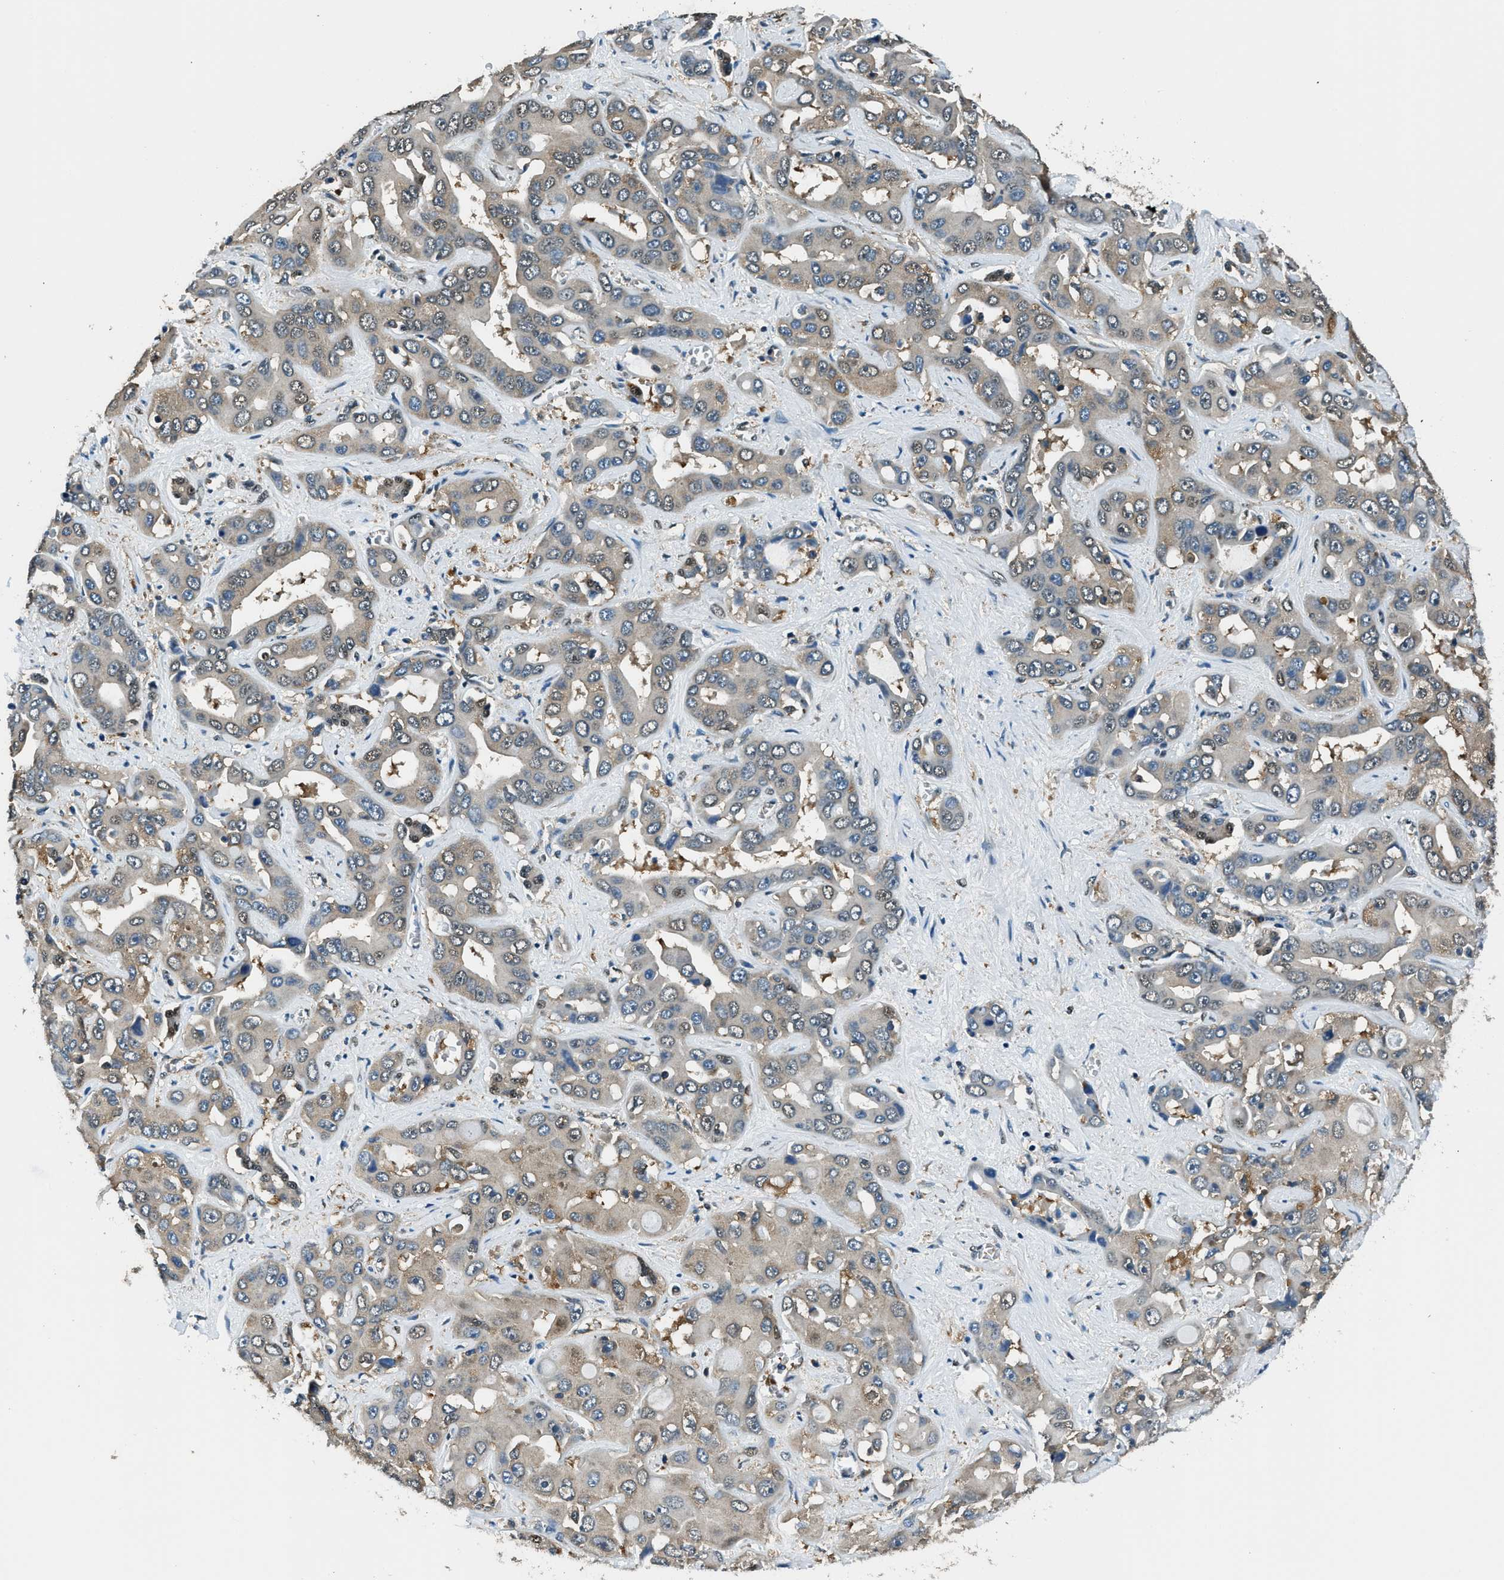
{"staining": {"intensity": "weak", "quantity": "25%-75%", "location": "cytoplasmic/membranous"}, "tissue": "liver cancer", "cell_type": "Tumor cells", "image_type": "cancer", "snomed": [{"axis": "morphology", "description": "Cholangiocarcinoma"}, {"axis": "topography", "description": "Liver"}], "caption": "IHC histopathology image of liver cholangiocarcinoma stained for a protein (brown), which shows low levels of weak cytoplasmic/membranous staining in about 25%-75% of tumor cells.", "gene": "ARFGAP2", "patient": {"sex": "female", "age": 52}}